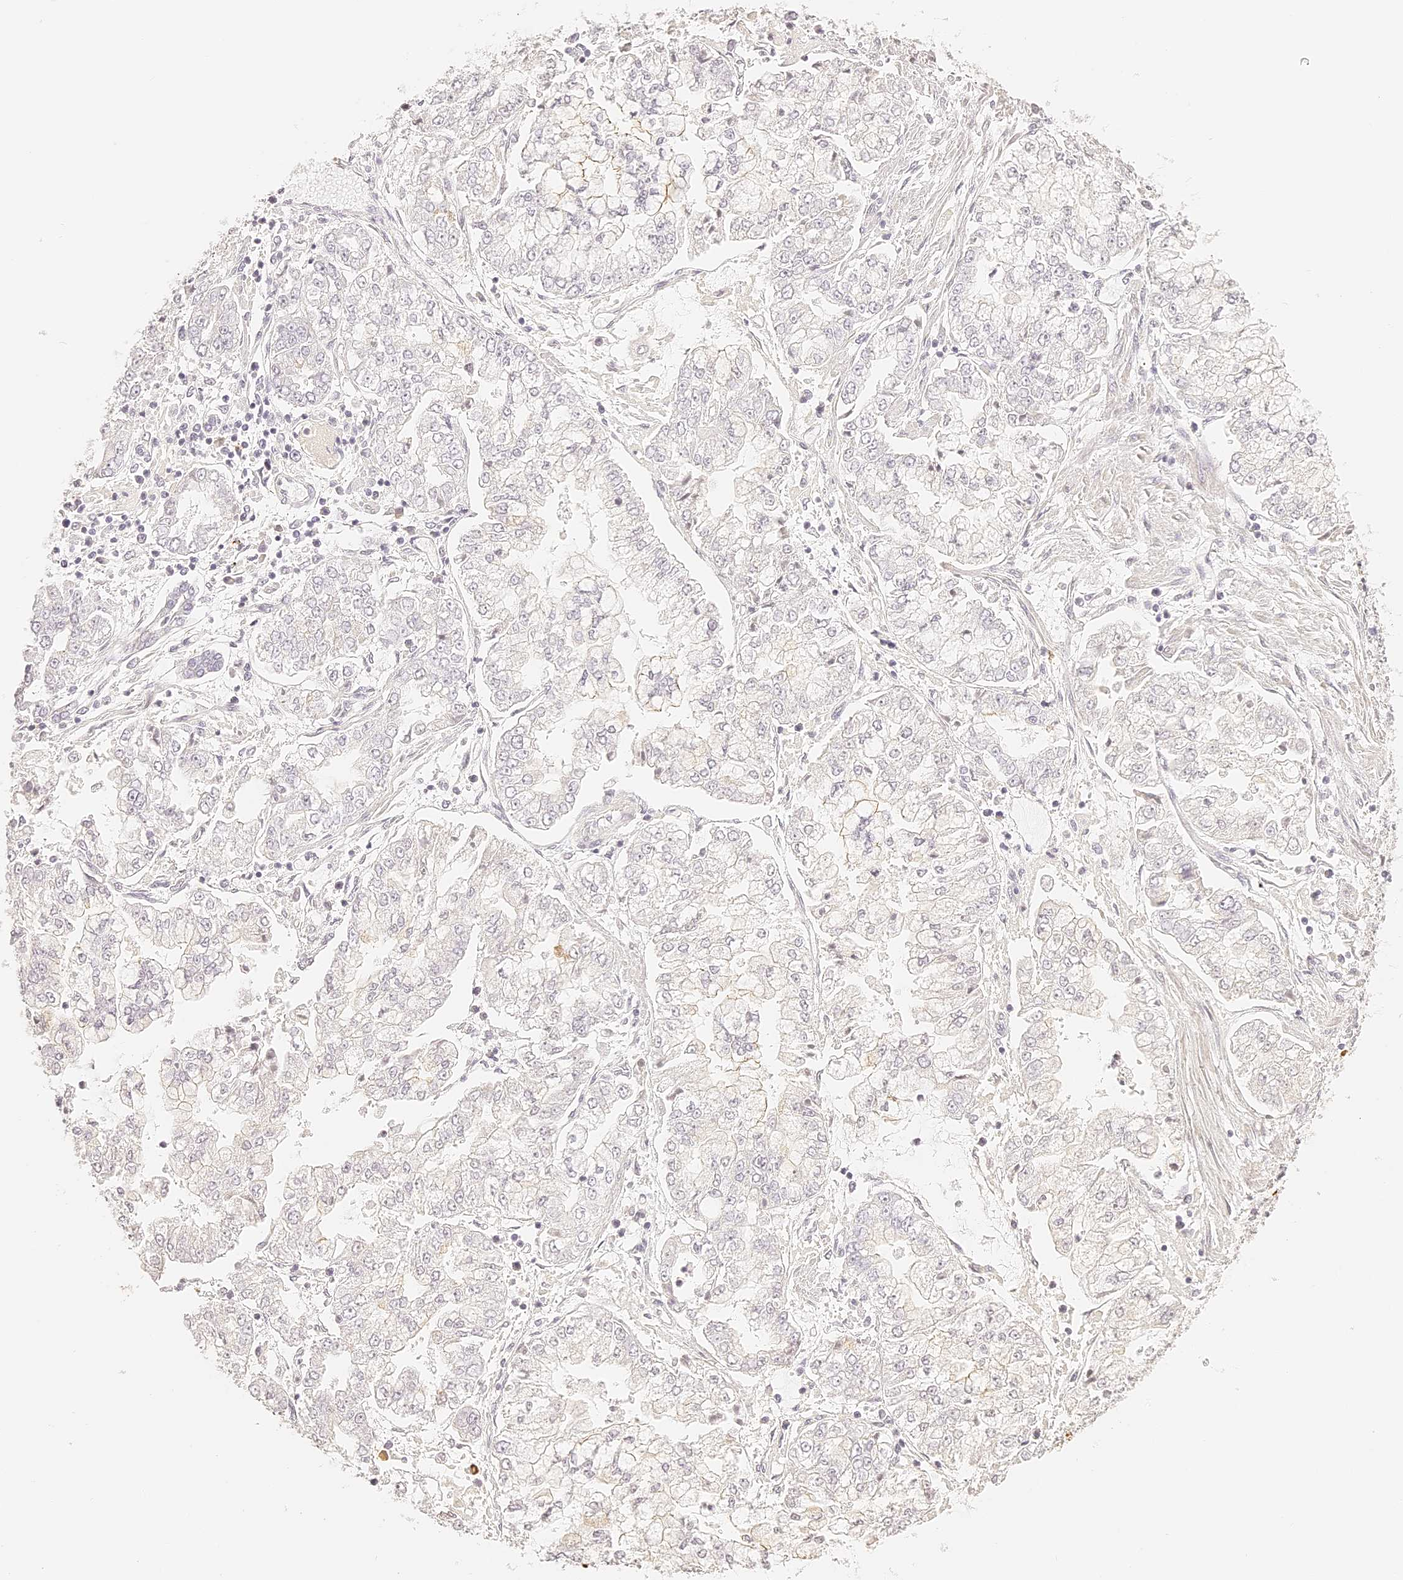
{"staining": {"intensity": "negative", "quantity": "none", "location": "none"}, "tissue": "stomach cancer", "cell_type": "Tumor cells", "image_type": "cancer", "snomed": [{"axis": "morphology", "description": "Adenocarcinoma, NOS"}, {"axis": "topography", "description": "Stomach"}], "caption": "Protein analysis of stomach cancer demonstrates no significant positivity in tumor cells.", "gene": "TRIM45", "patient": {"sex": "male", "age": 76}}